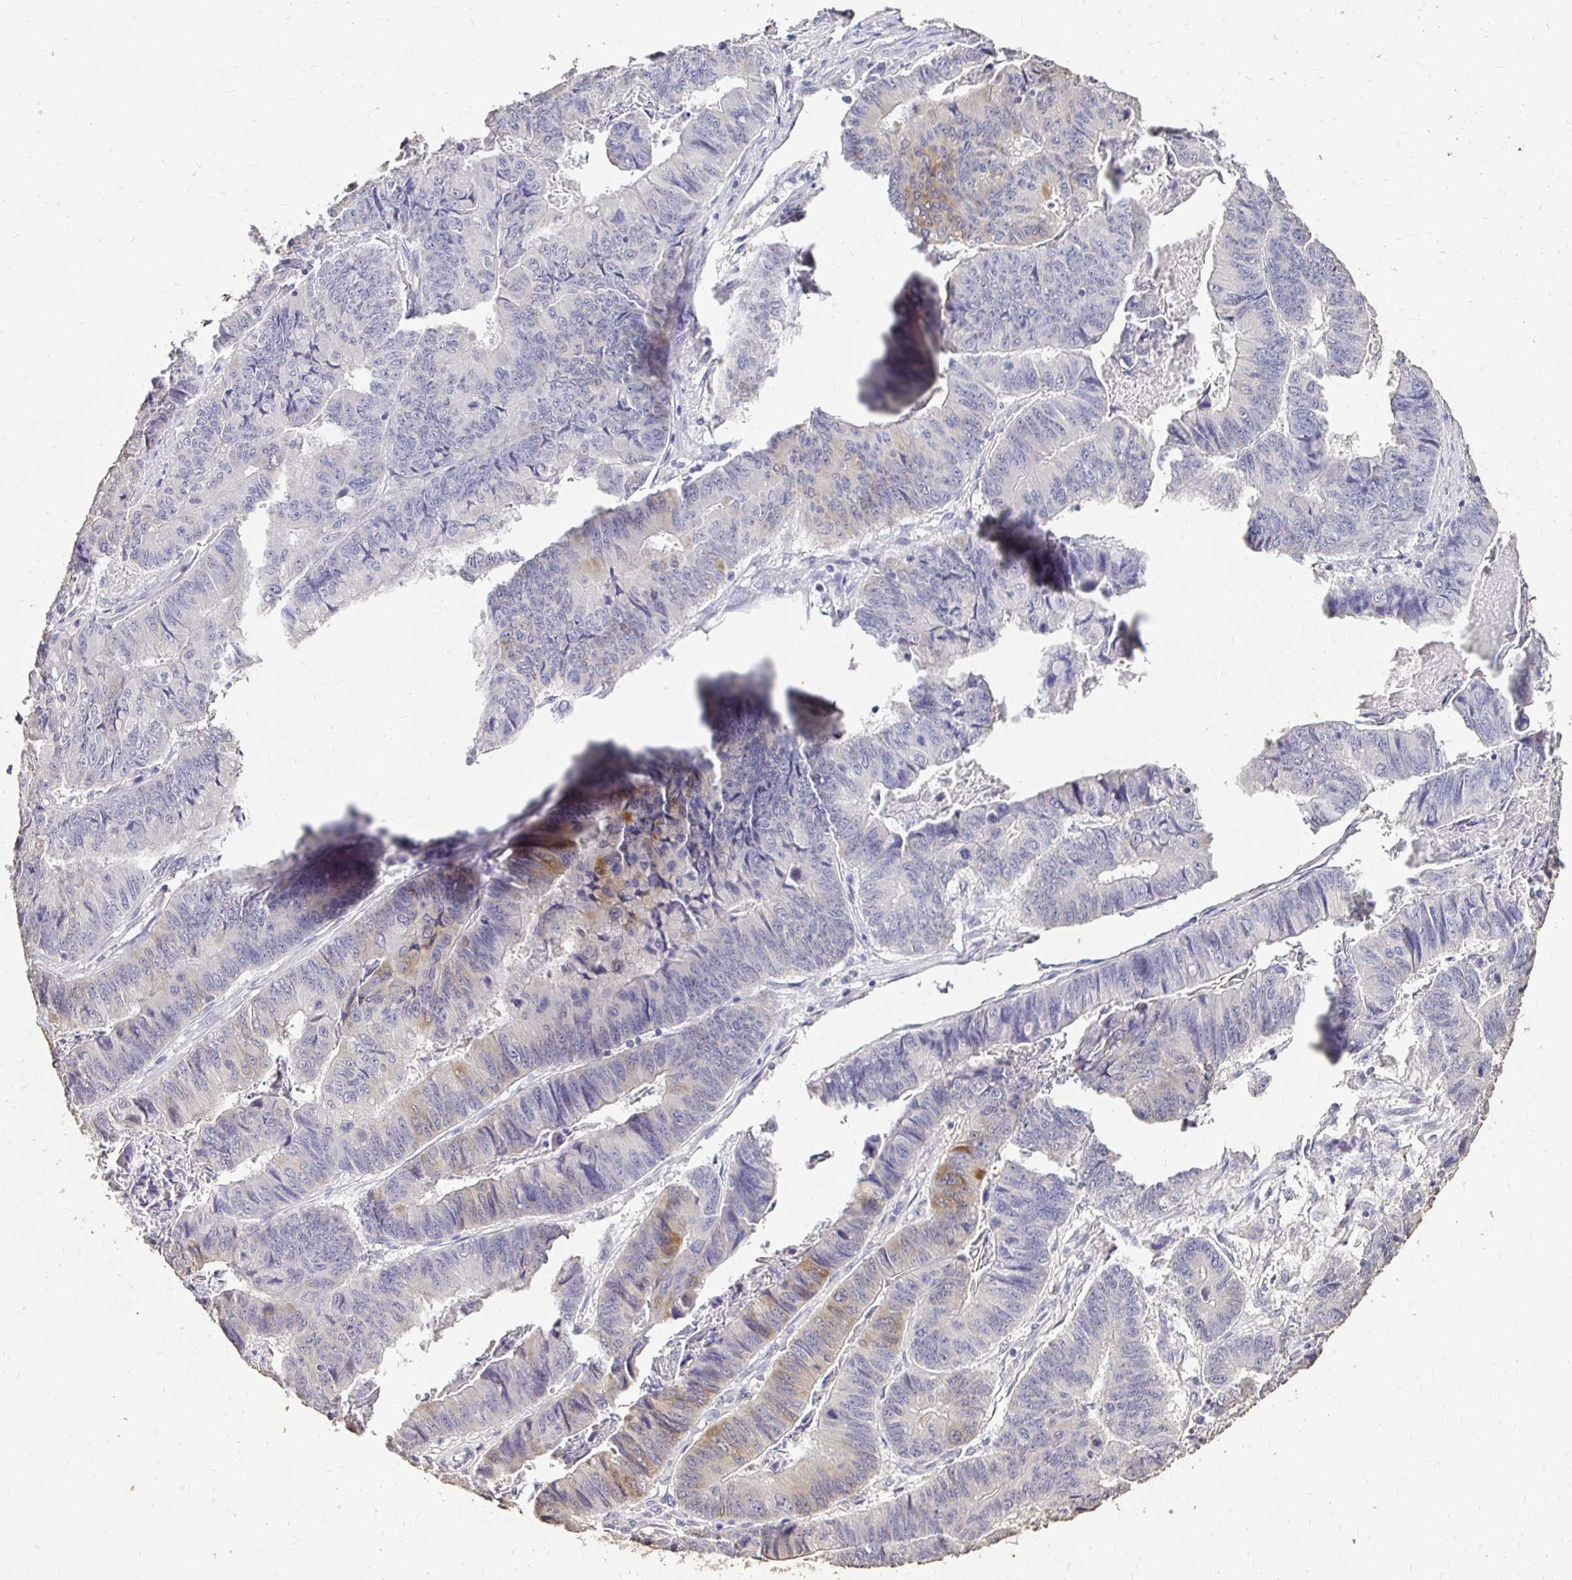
{"staining": {"intensity": "weak", "quantity": "<25%", "location": "cytoplasmic/membranous"}, "tissue": "stomach cancer", "cell_type": "Tumor cells", "image_type": "cancer", "snomed": [{"axis": "morphology", "description": "Adenocarcinoma, NOS"}, {"axis": "topography", "description": "Stomach, lower"}], "caption": "Protein analysis of stomach cancer (adenocarcinoma) shows no significant positivity in tumor cells.", "gene": "UGT1A6", "patient": {"sex": "male", "age": 77}}